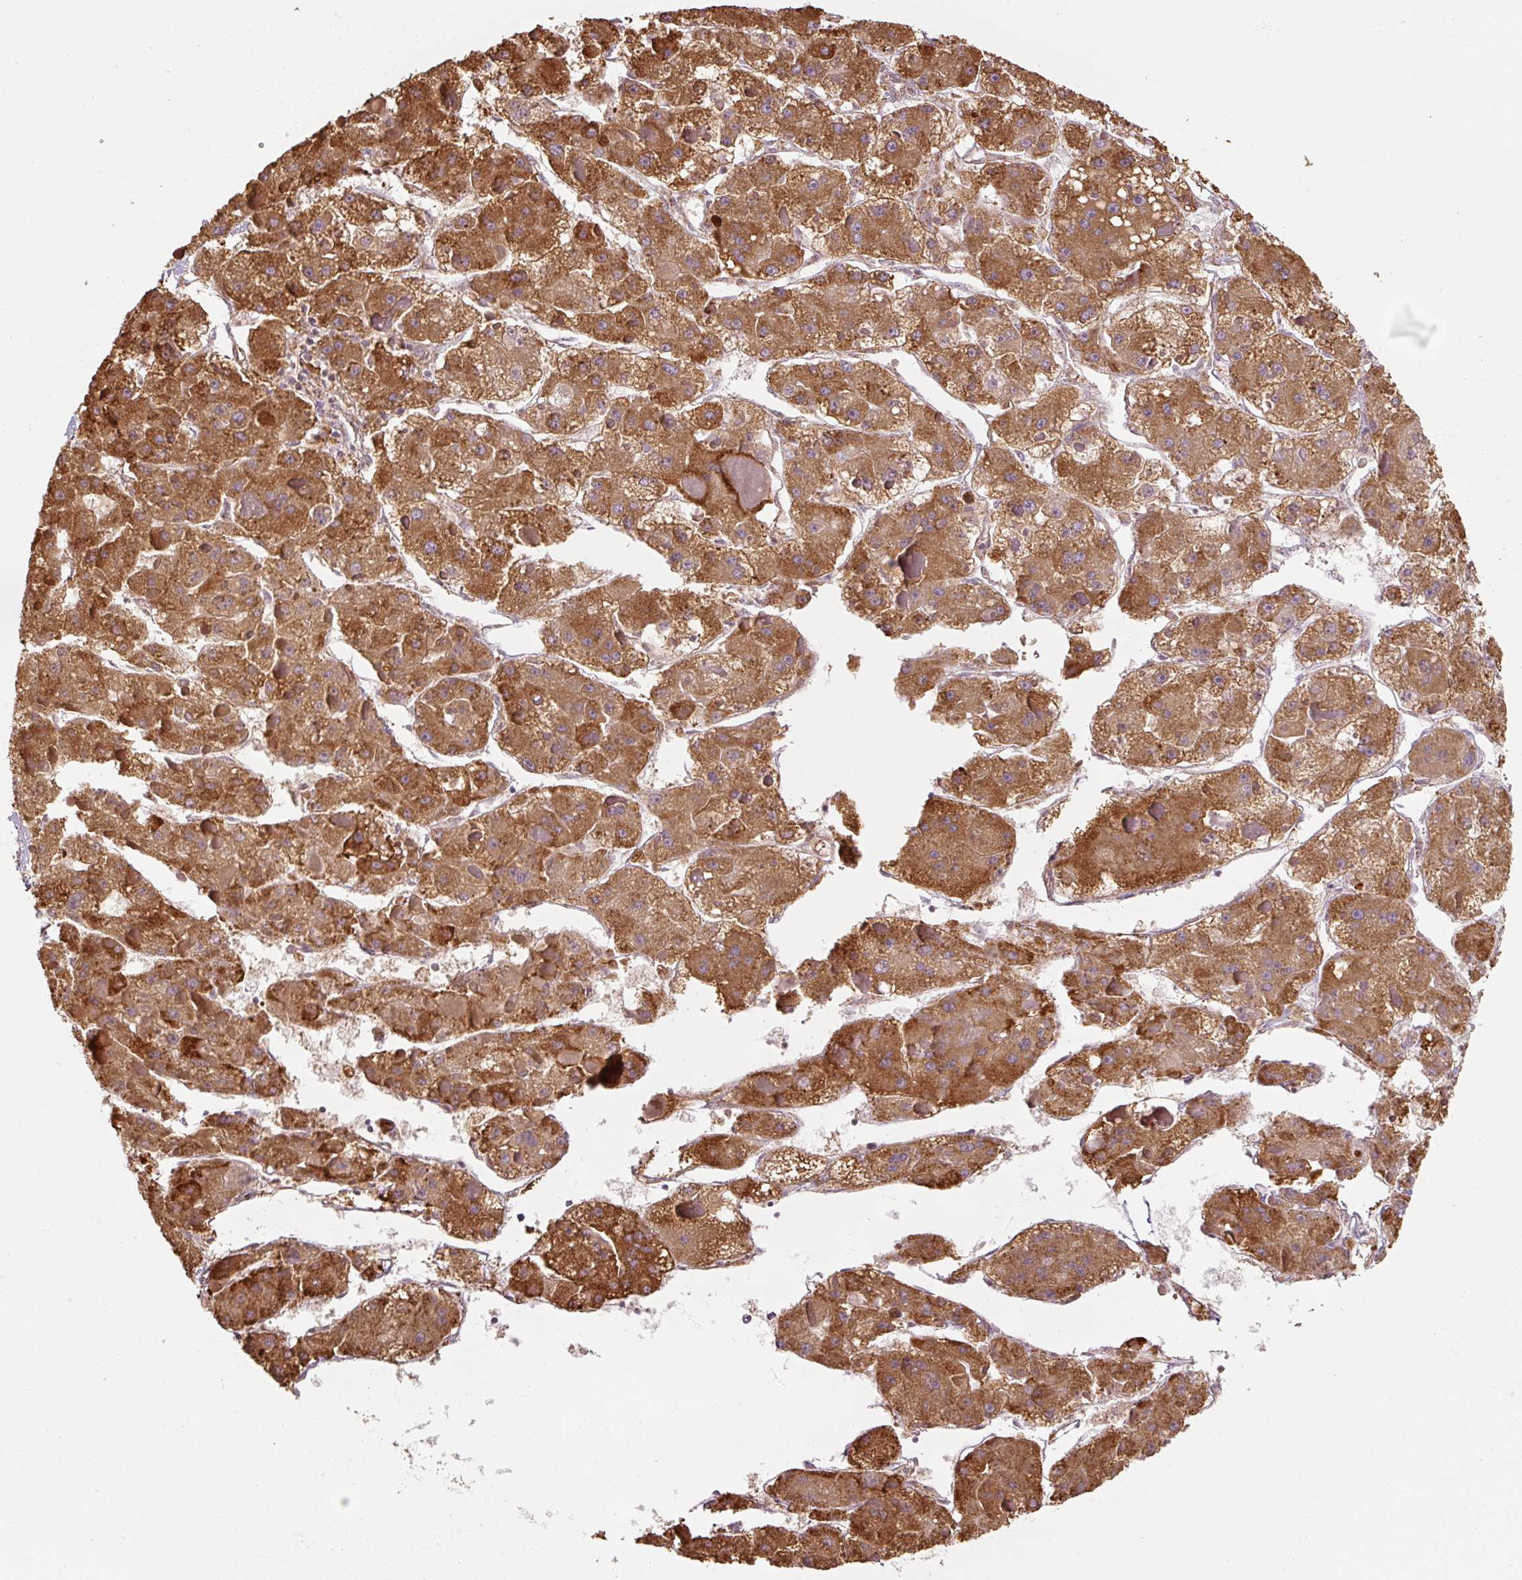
{"staining": {"intensity": "strong", "quantity": ">75%", "location": "cytoplasmic/membranous"}, "tissue": "liver cancer", "cell_type": "Tumor cells", "image_type": "cancer", "snomed": [{"axis": "morphology", "description": "Carcinoma, Hepatocellular, NOS"}, {"axis": "topography", "description": "Liver"}], "caption": "Human liver hepatocellular carcinoma stained for a protein (brown) demonstrates strong cytoplasmic/membranous positive staining in about >75% of tumor cells.", "gene": "PRKCSH", "patient": {"sex": "female", "age": 73}}